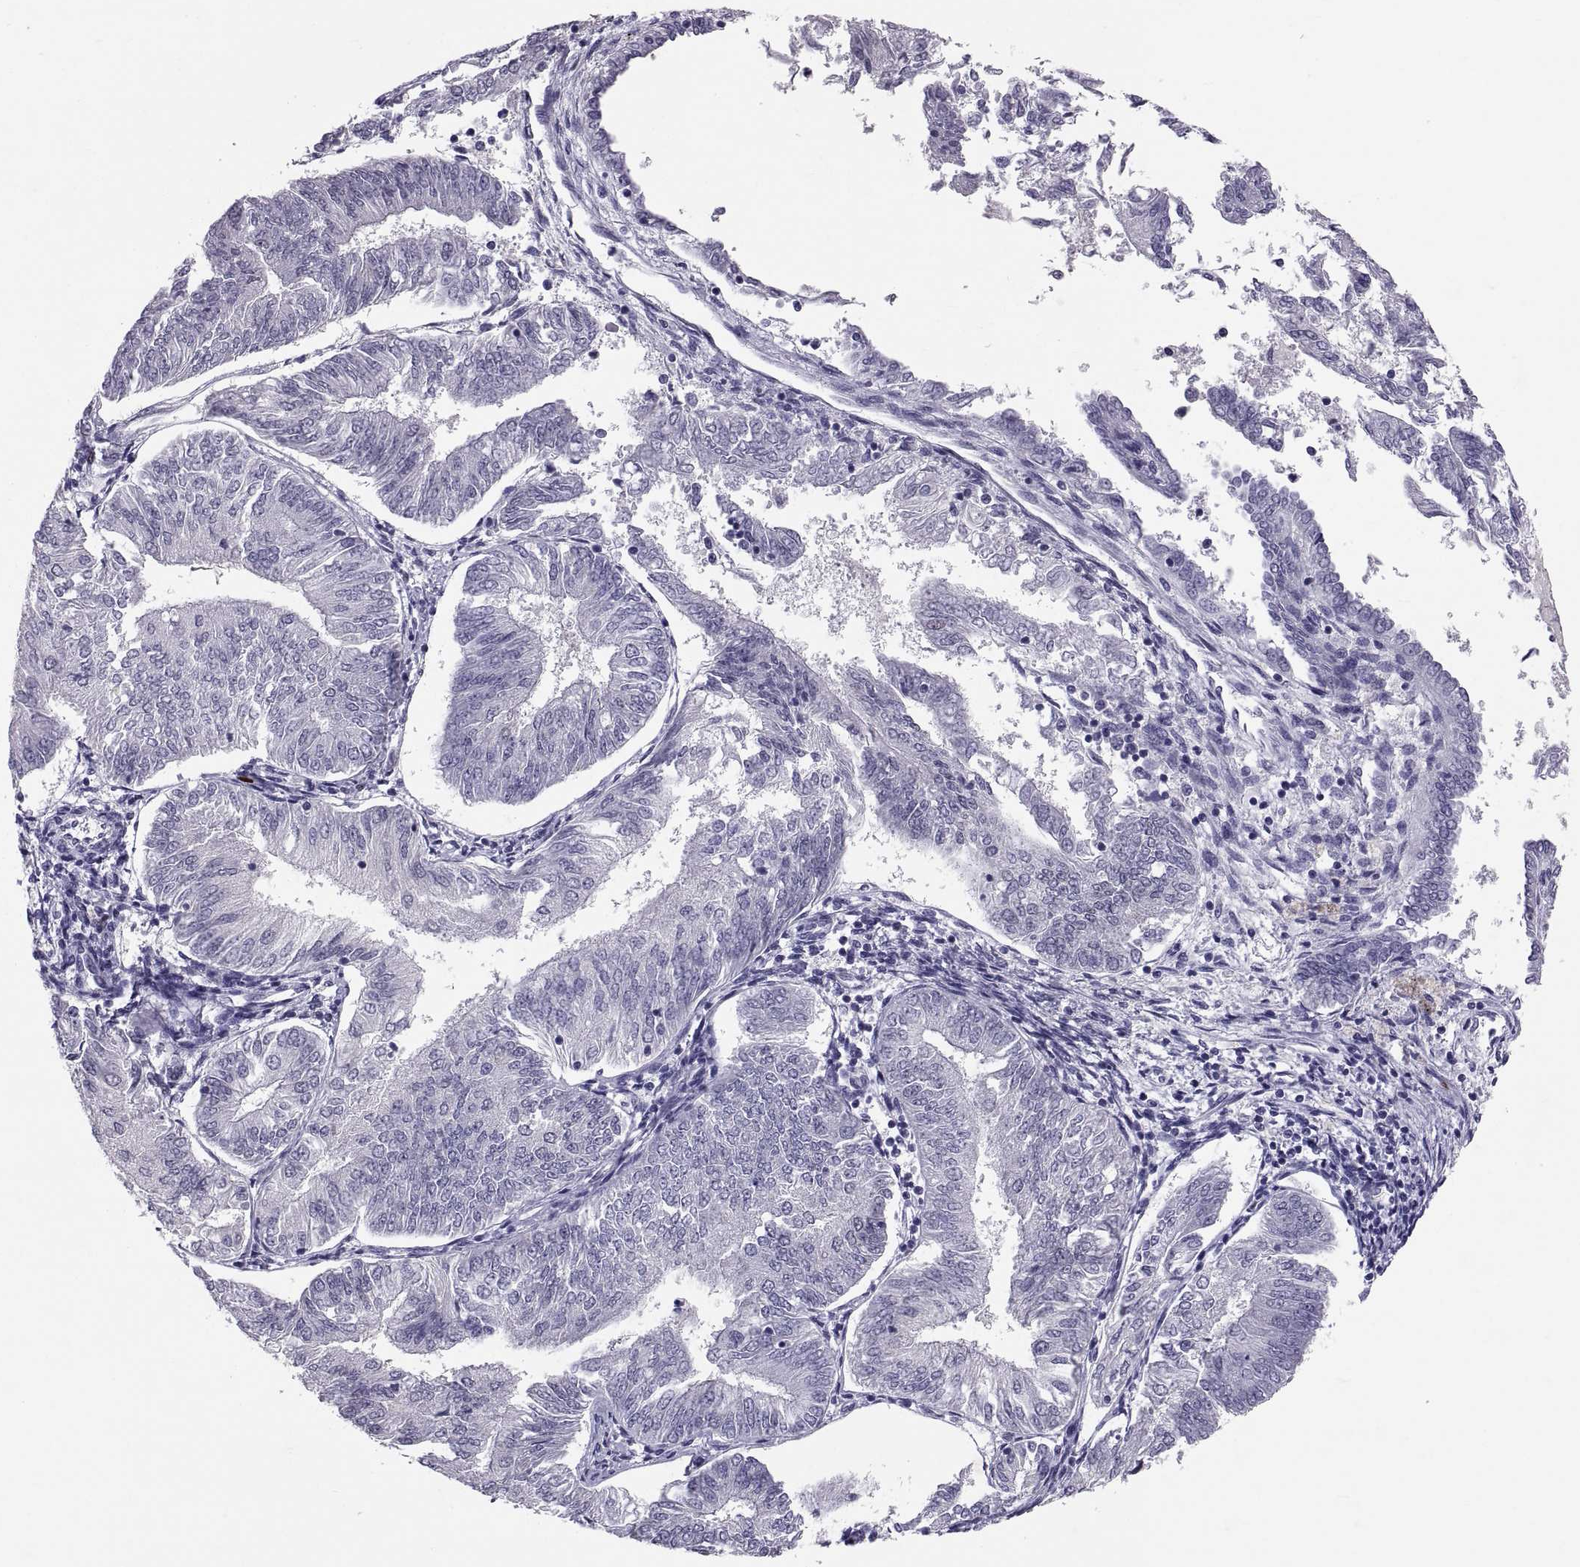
{"staining": {"intensity": "negative", "quantity": "none", "location": "none"}, "tissue": "endometrial cancer", "cell_type": "Tumor cells", "image_type": "cancer", "snomed": [{"axis": "morphology", "description": "Adenocarcinoma, NOS"}, {"axis": "topography", "description": "Endometrium"}], "caption": "Immunohistochemistry image of neoplastic tissue: human endometrial adenocarcinoma stained with DAB (3,3'-diaminobenzidine) displays no significant protein expression in tumor cells.", "gene": "PTN", "patient": {"sex": "female", "age": 58}}